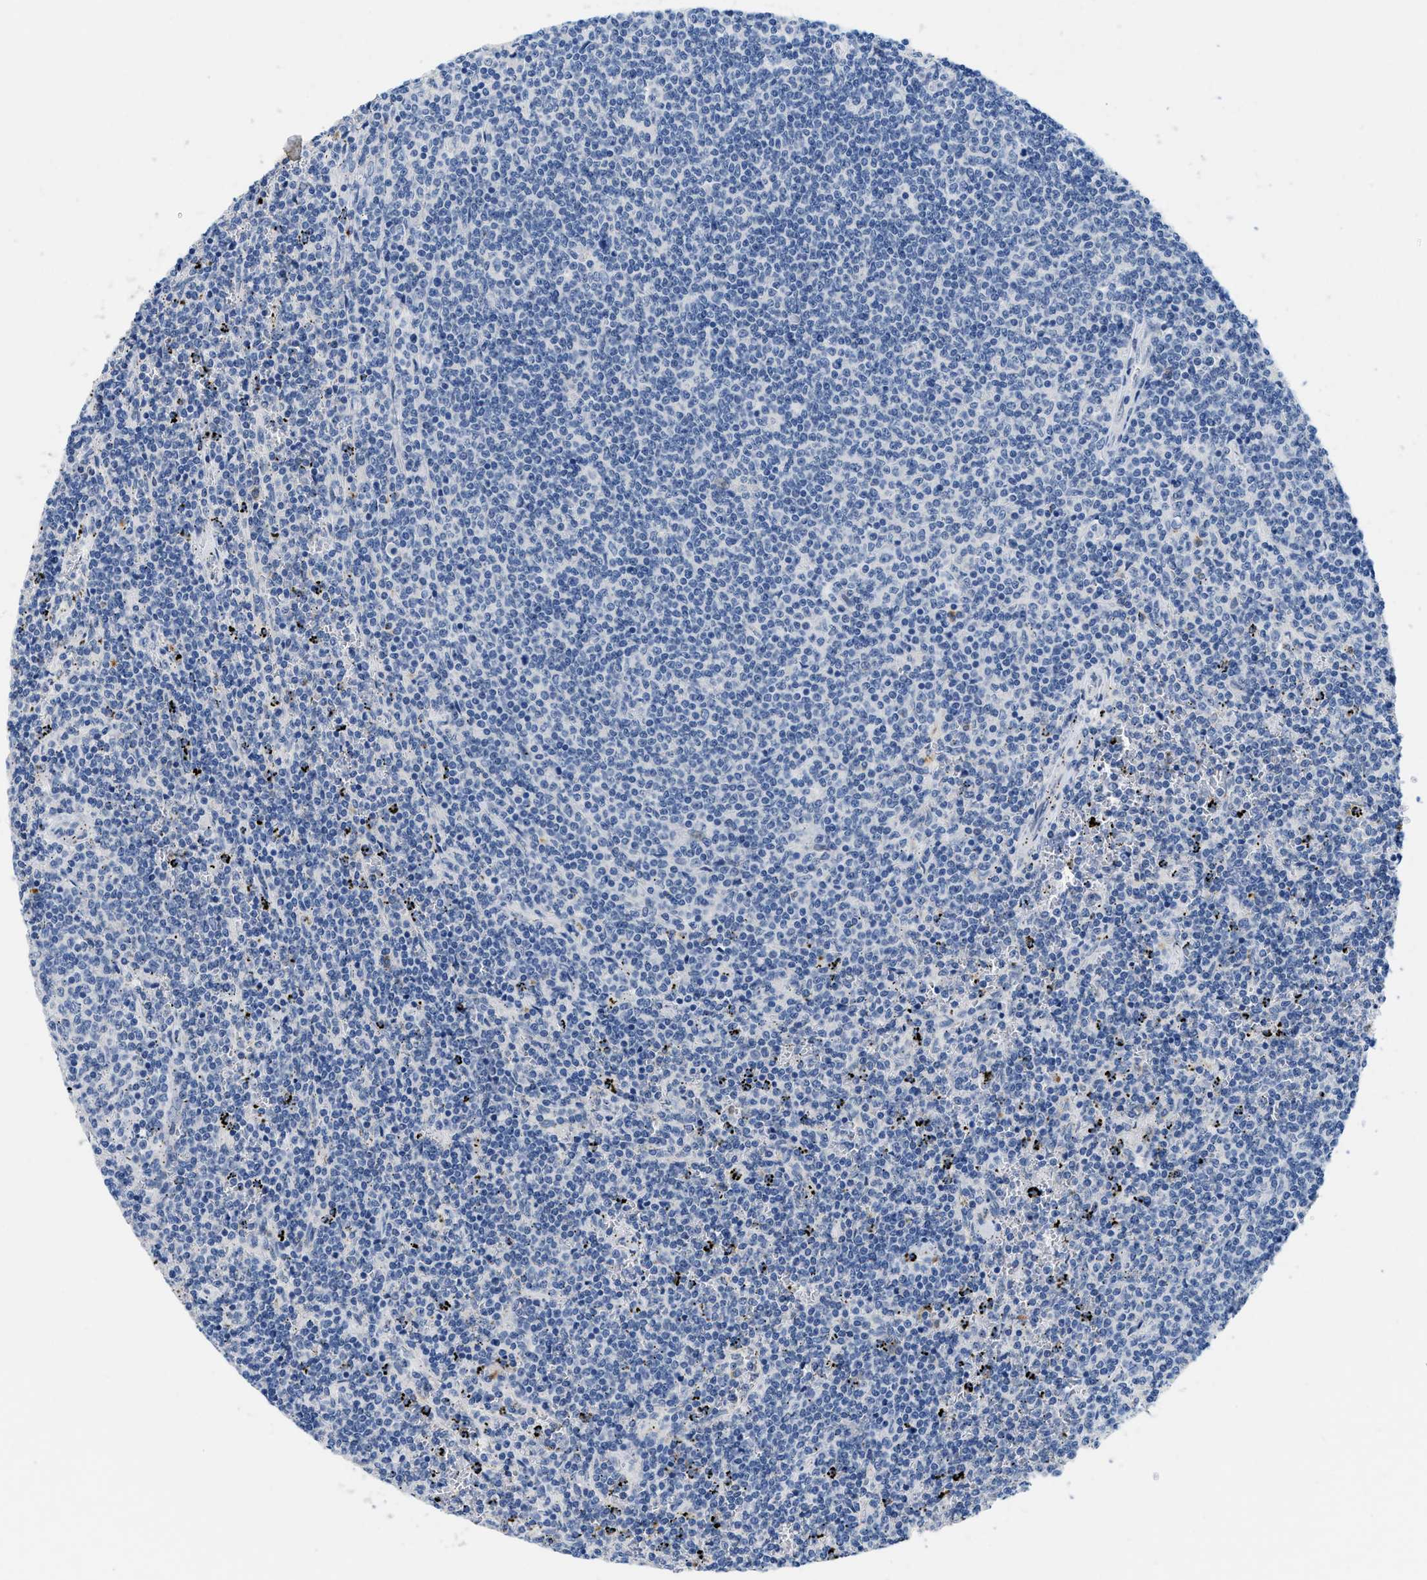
{"staining": {"intensity": "negative", "quantity": "none", "location": "none"}, "tissue": "lymphoma", "cell_type": "Tumor cells", "image_type": "cancer", "snomed": [{"axis": "morphology", "description": "Malignant lymphoma, non-Hodgkin's type, Low grade"}, {"axis": "topography", "description": "Spleen"}], "caption": "Human lymphoma stained for a protein using immunohistochemistry displays no staining in tumor cells.", "gene": "NFIX", "patient": {"sex": "female", "age": 50}}